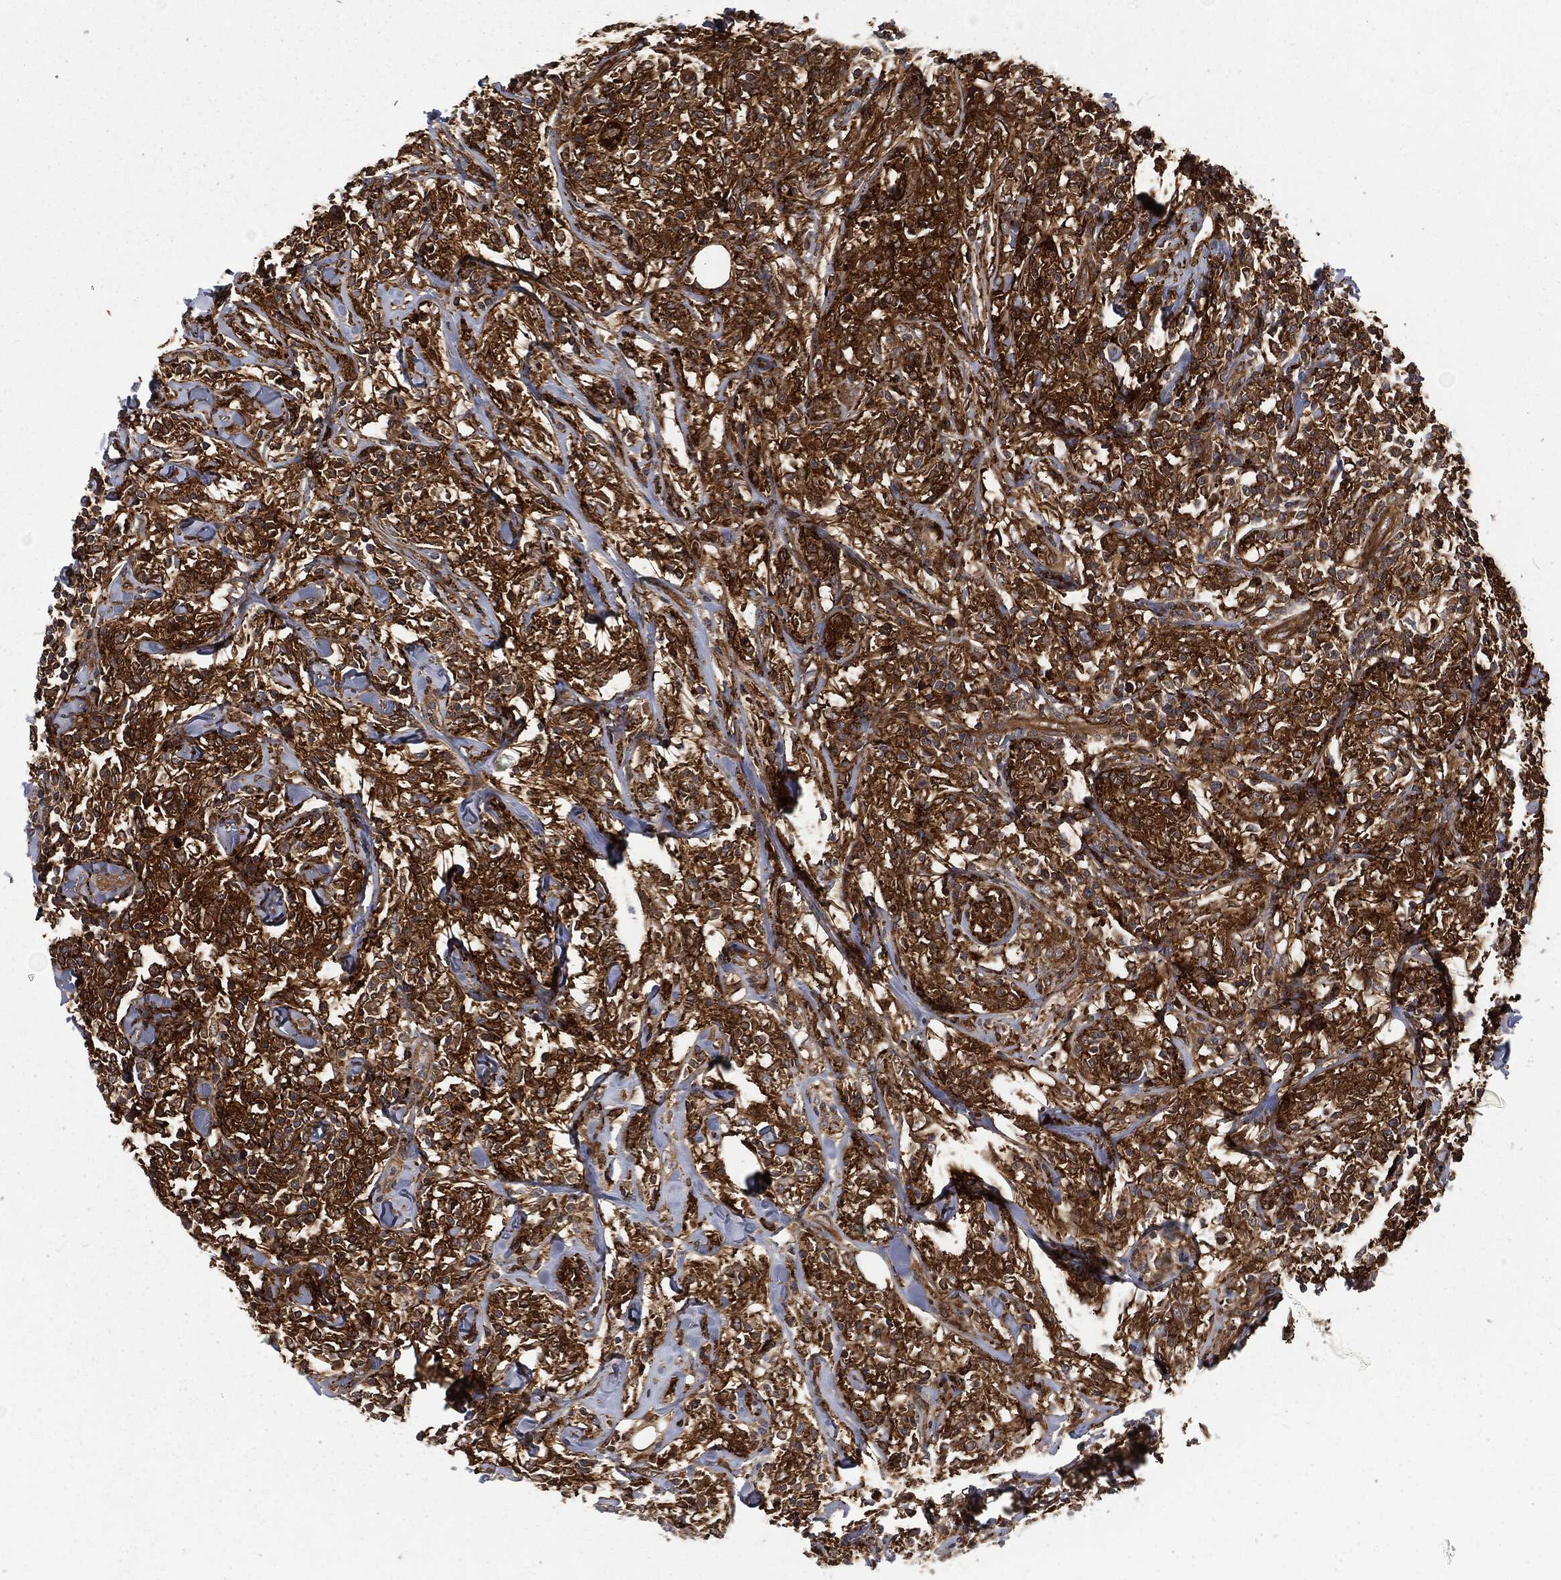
{"staining": {"intensity": "strong", "quantity": ">75%", "location": "cytoplasmic/membranous"}, "tissue": "lymphoma", "cell_type": "Tumor cells", "image_type": "cancer", "snomed": [{"axis": "morphology", "description": "Malignant lymphoma, non-Hodgkin's type, High grade"}, {"axis": "topography", "description": "Lymph node"}], "caption": "This histopathology image reveals lymphoma stained with immunohistochemistry to label a protein in brown. The cytoplasmic/membranous of tumor cells show strong positivity for the protein. Nuclei are counter-stained blue.", "gene": "RFTN1", "patient": {"sex": "female", "age": 84}}